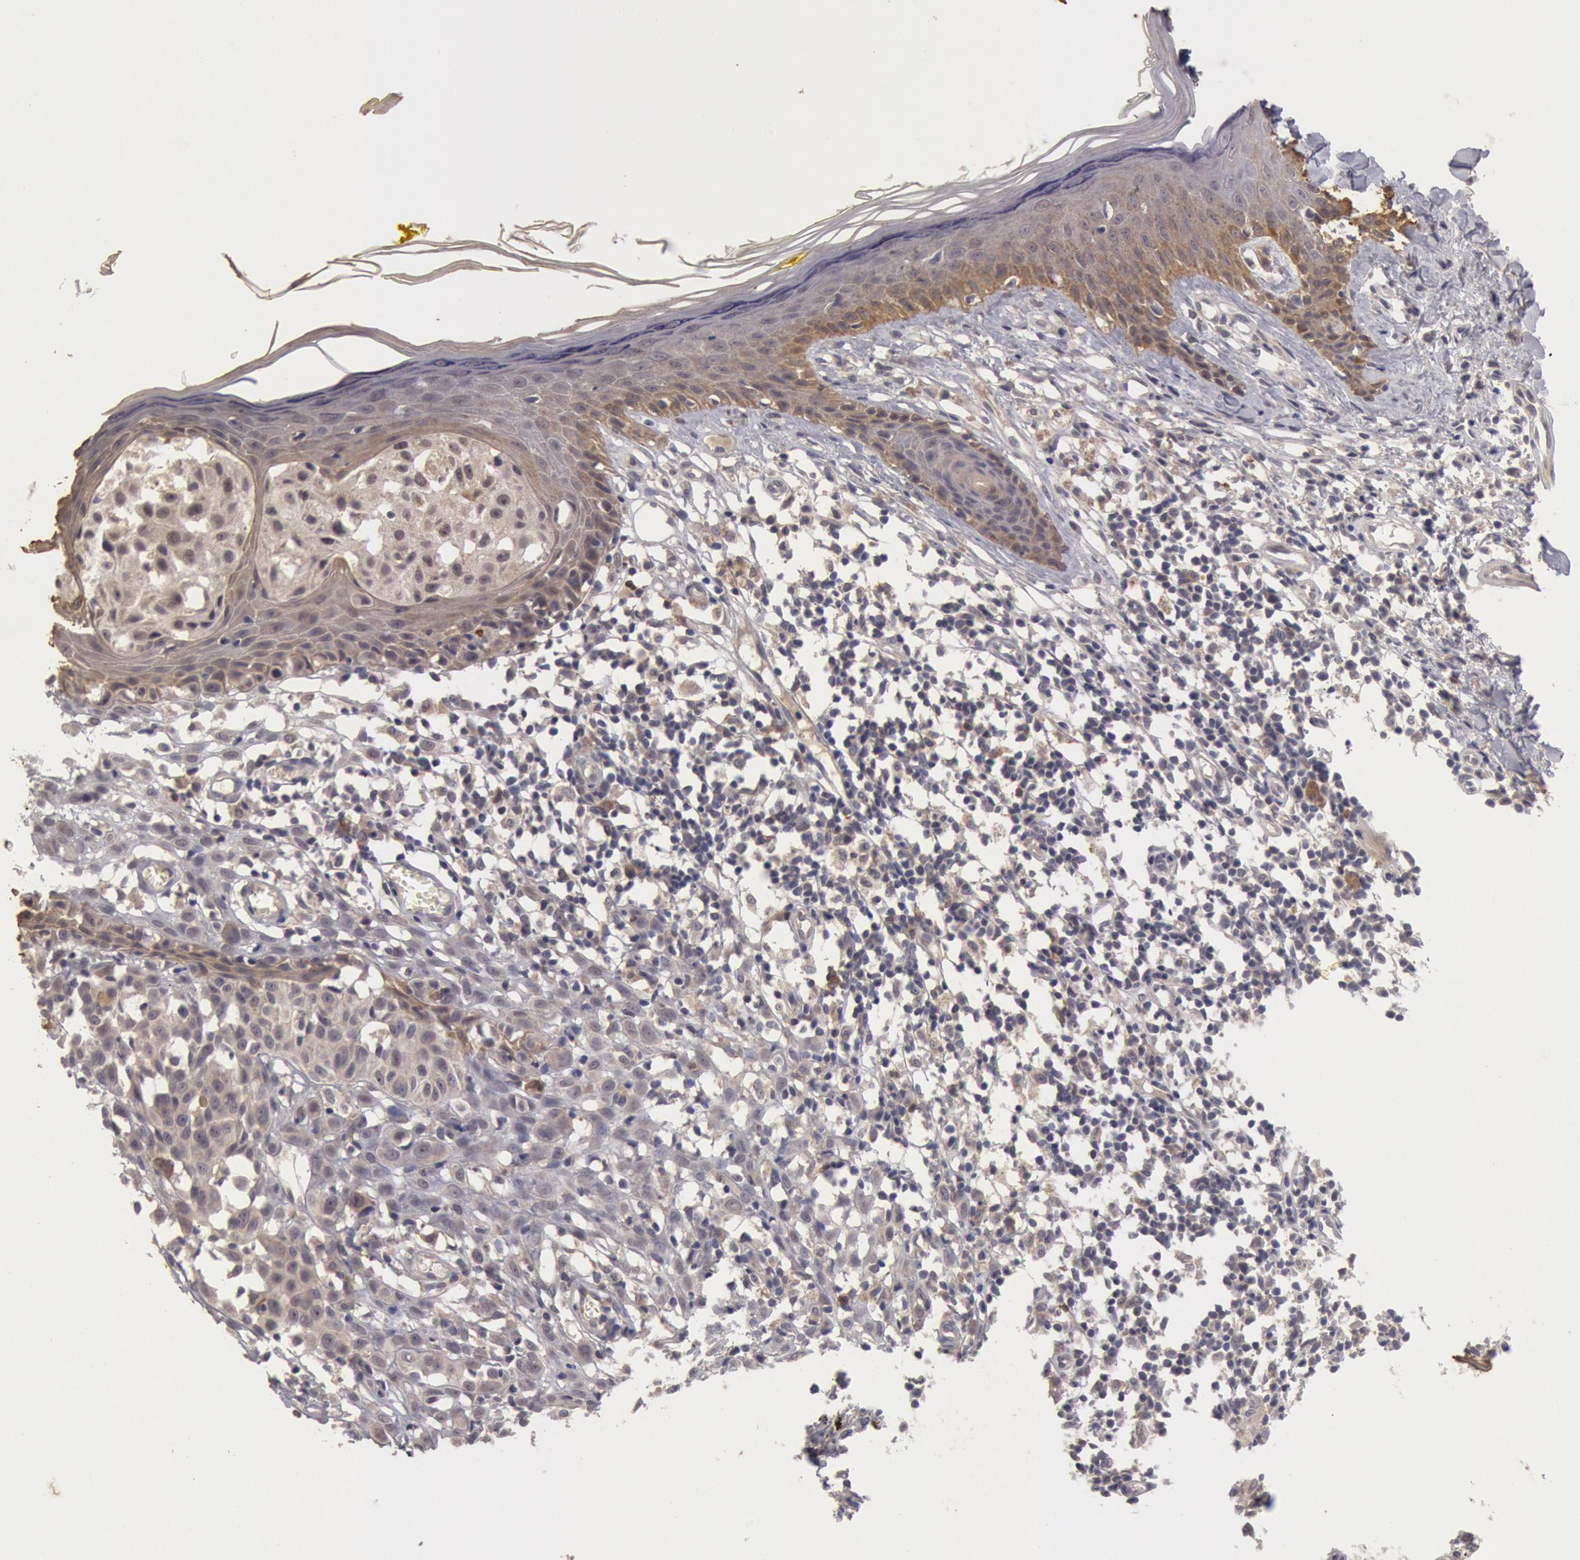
{"staining": {"intensity": "negative", "quantity": "none", "location": "none"}, "tissue": "melanoma", "cell_type": "Tumor cells", "image_type": "cancer", "snomed": [{"axis": "morphology", "description": "Malignant melanoma, NOS"}, {"axis": "topography", "description": "Skin"}], "caption": "Immunohistochemistry (IHC) micrograph of neoplastic tissue: malignant melanoma stained with DAB (3,3'-diaminobenzidine) demonstrates no significant protein expression in tumor cells.", "gene": "ZFP36L1", "patient": {"sex": "female", "age": 52}}